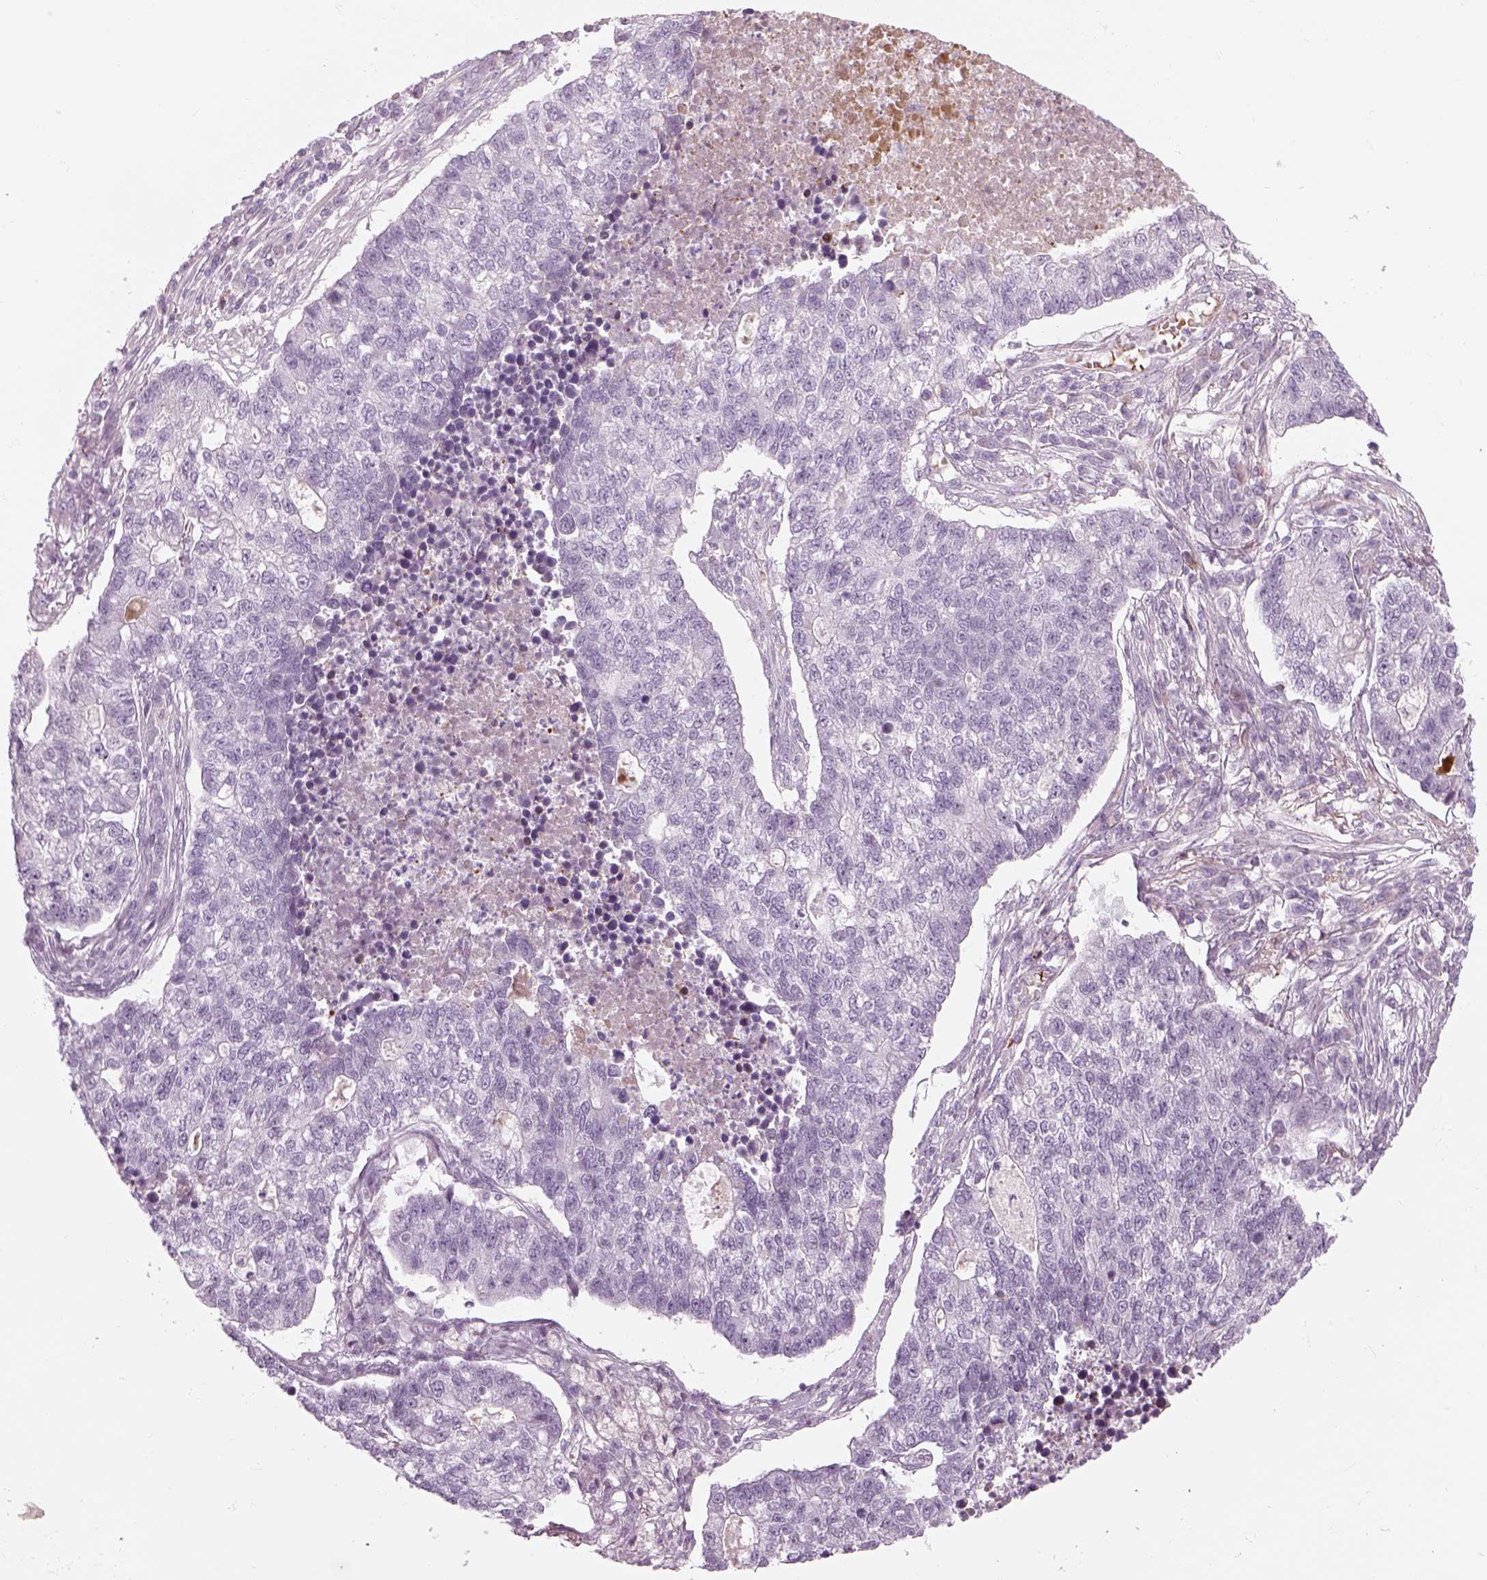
{"staining": {"intensity": "negative", "quantity": "none", "location": "none"}, "tissue": "lung cancer", "cell_type": "Tumor cells", "image_type": "cancer", "snomed": [{"axis": "morphology", "description": "Adenocarcinoma, NOS"}, {"axis": "topography", "description": "Lung"}], "caption": "A high-resolution histopathology image shows immunohistochemistry staining of lung adenocarcinoma, which demonstrates no significant expression in tumor cells. (Brightfield microscopy of DAB immunohistochemistry at high magnification).", "gene": "PABPC1L2B", "patient": {"sex": "male", "age": 57}}